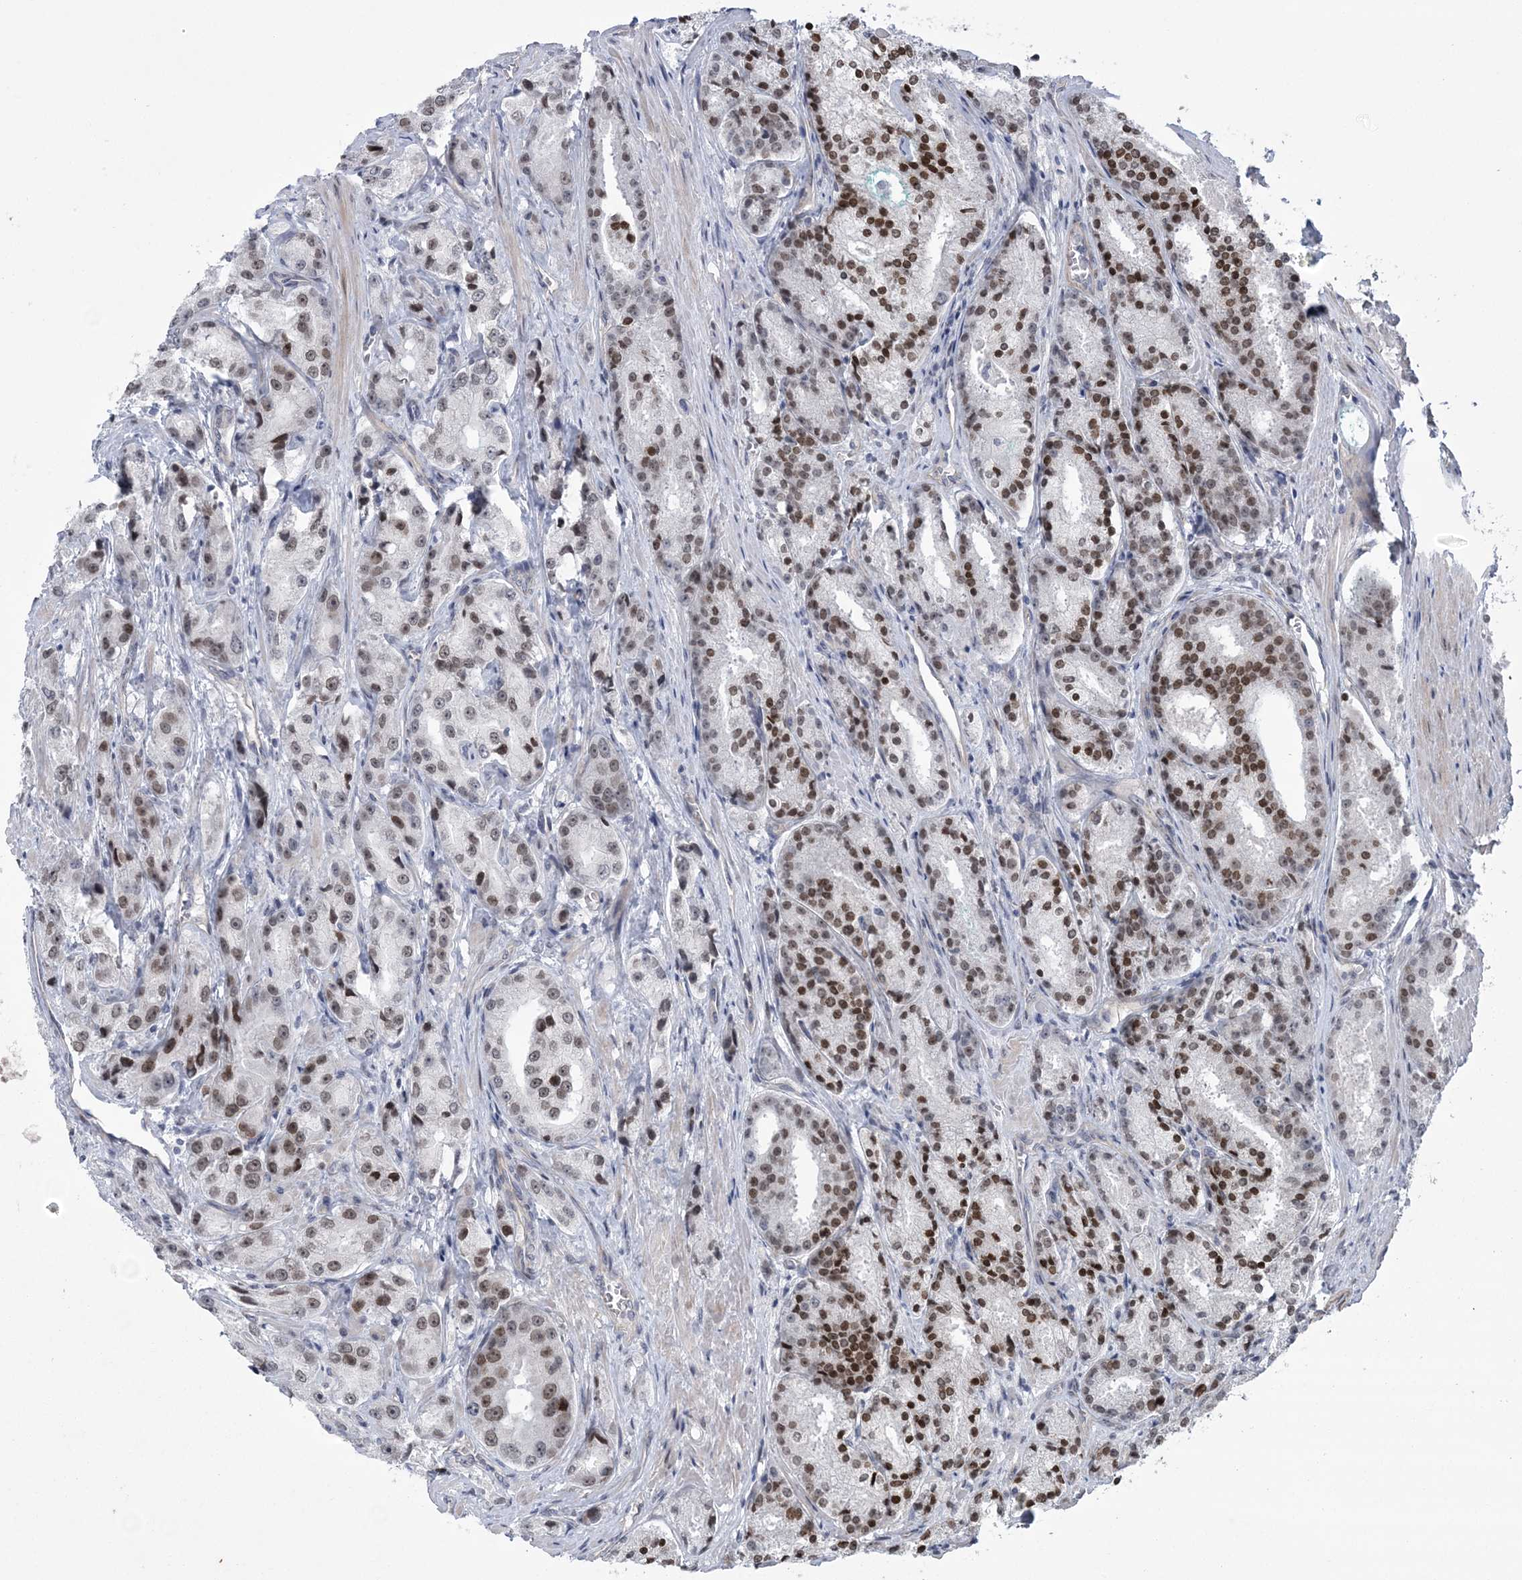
{"staining": {"intensity": "moderate", "quantity": "25%-75%", "location": "nuclear"}, "tissue": "prostate cancer", "cell_type": "Tumor cells", "image_type": "cancer", "snomed": [{"axis": "morphology", "description": "Adenocarcinoma, High grade"}, {"axis": "topography", "description": "Prostate"}], "caption": "Immunohistochemistry (IHC) (DAB) staining of human prostate high-grade adenocarcinoma reveals moderate nuclear protein expression in approximately 25%-75% of tumor cells.", "gene": "HOMEZ", "patient": {"sex": "male", "age": 60}}